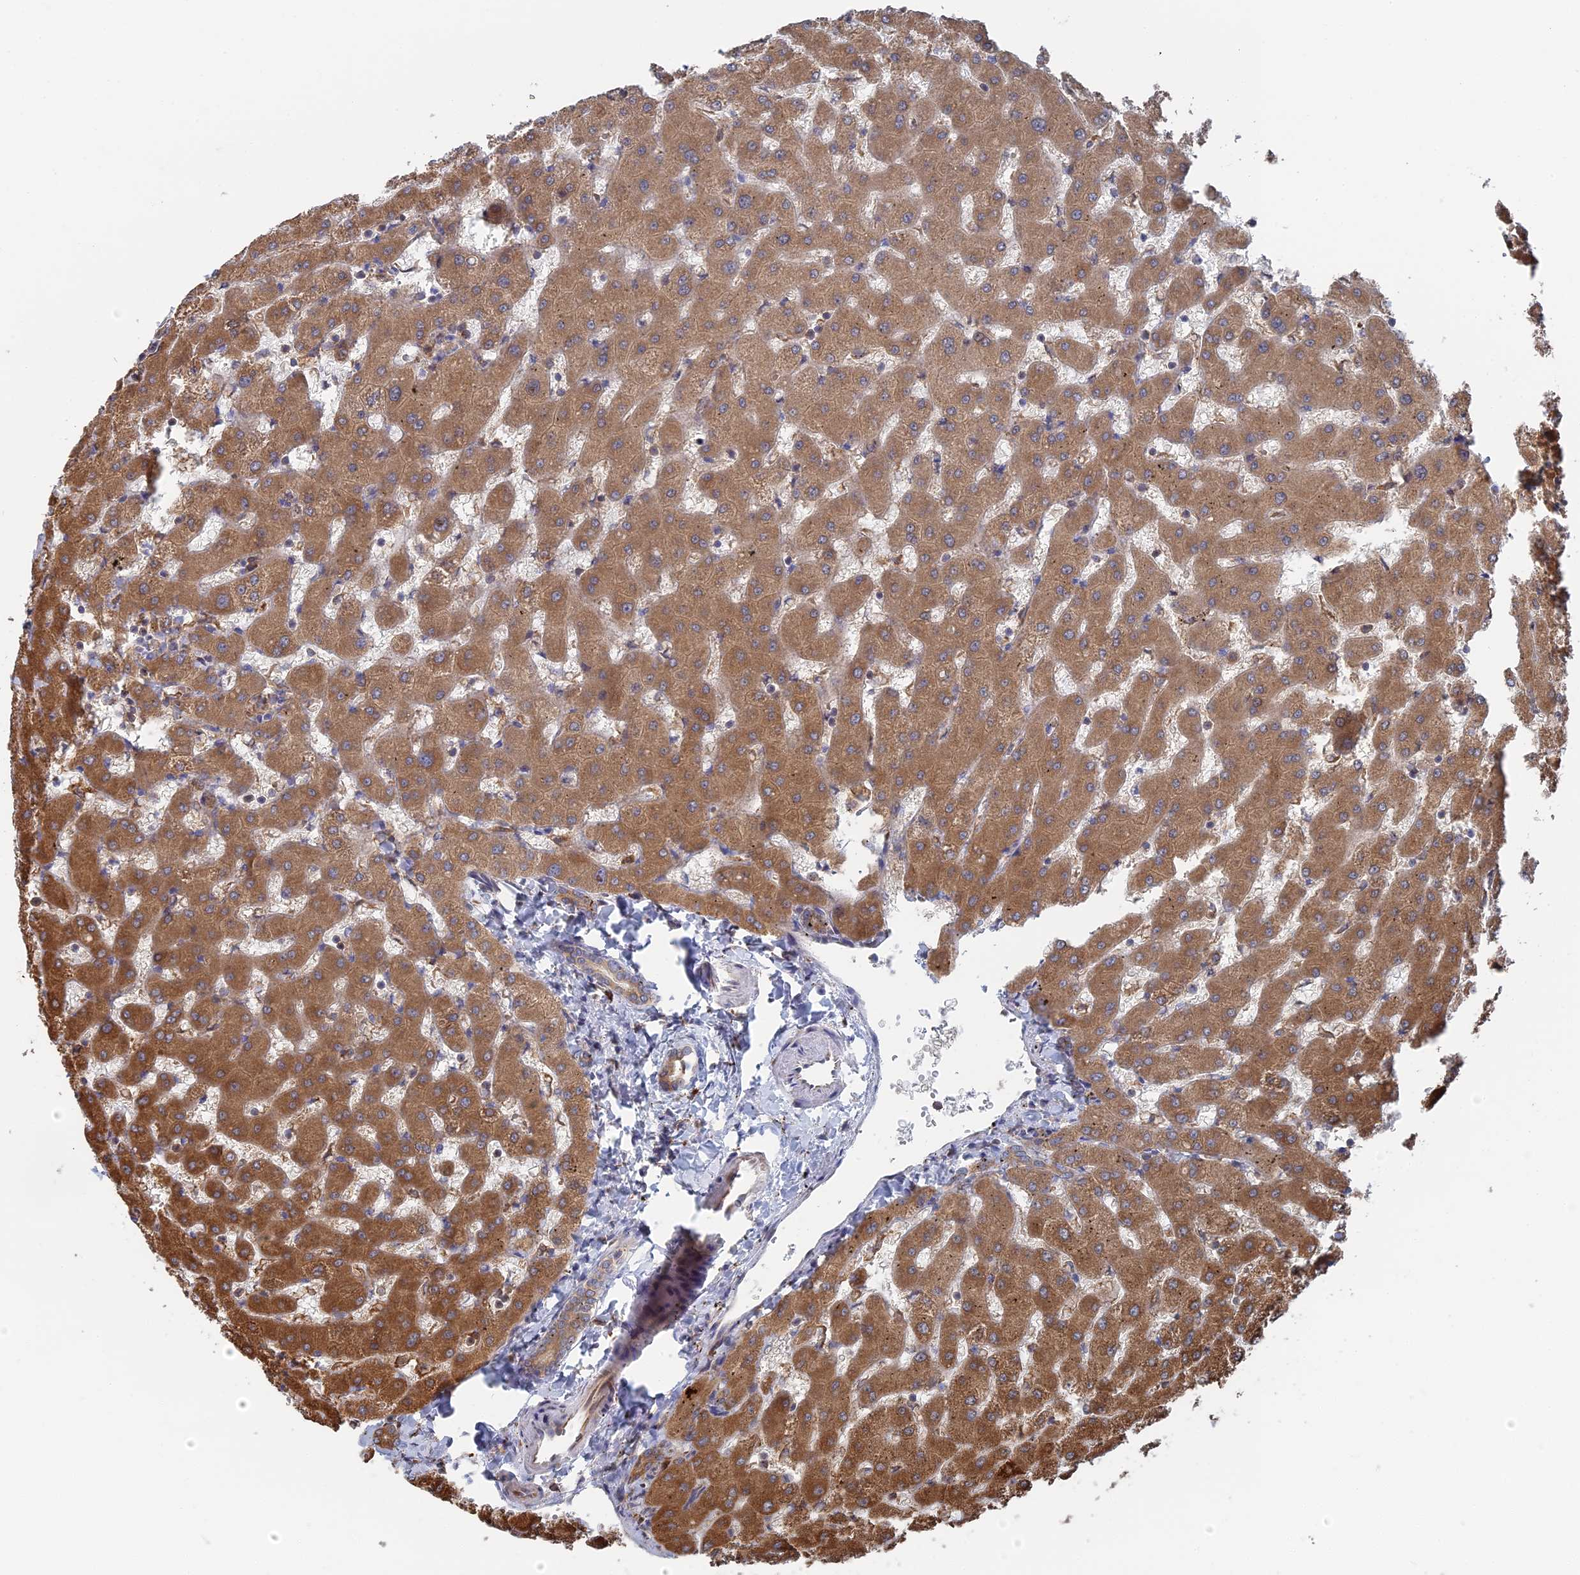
{"staining": {"intensity": "moderate", "quantity": ">75%", "location": "cytoplasmic/membranous"}, "tissue": "liver", "cell_type": "Cholangiocytes", "image_type": "normal", "snomed": [{"axis": "morphology", "description": "Normal tissue, NOS"}, {"axis": "topography", "description": "Liver"}], "caption": "Protein expression analysis of benign liver exhibits moderate cytoplasmic/membranous staining in about >75% of cholangiocytes.", "gene": "BPIFB6", "patient": {"sex": "female", "age": 63}}